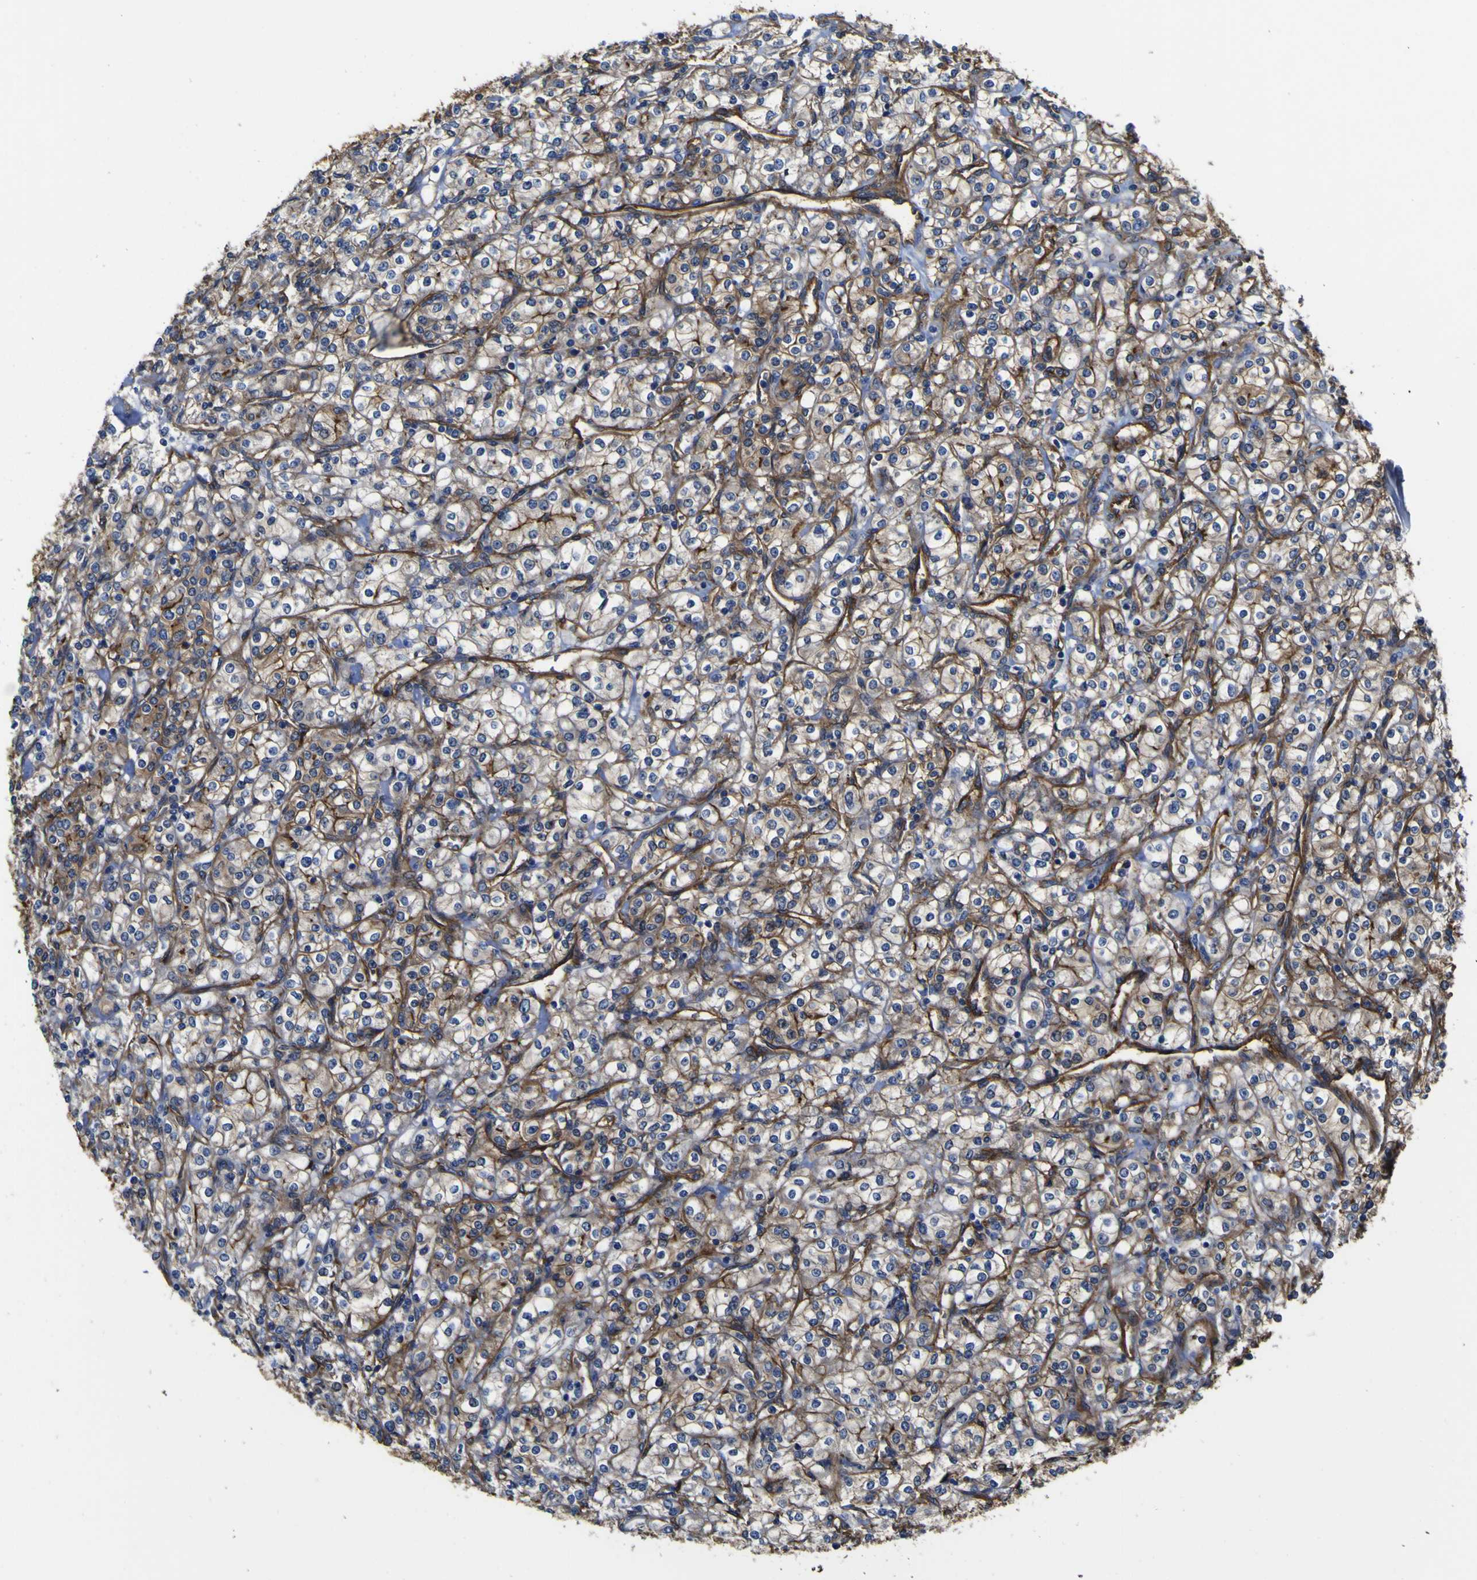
{"staining": {"intensity": "weak", "quantity": ">75%", "location": "cytoplasmic/membranous"}, "tissue": "renal cancer", "cell_type": "Tumor cells", "image_type": "cancer", "snomed": [{"axis": "morphology", "description": "Adenocarcinoma, NOS"}, {"axis": "topography", "description": "Kidney"}], "caption": "The micrograph exhibits immunohistochemical staining of renal adenocarcinoma. There is weak cytoplasmic/membranous staining is seen in about >75% of tumor cells.", "gene": "CD151", "patient": {"sex": "male", "age": 77}}